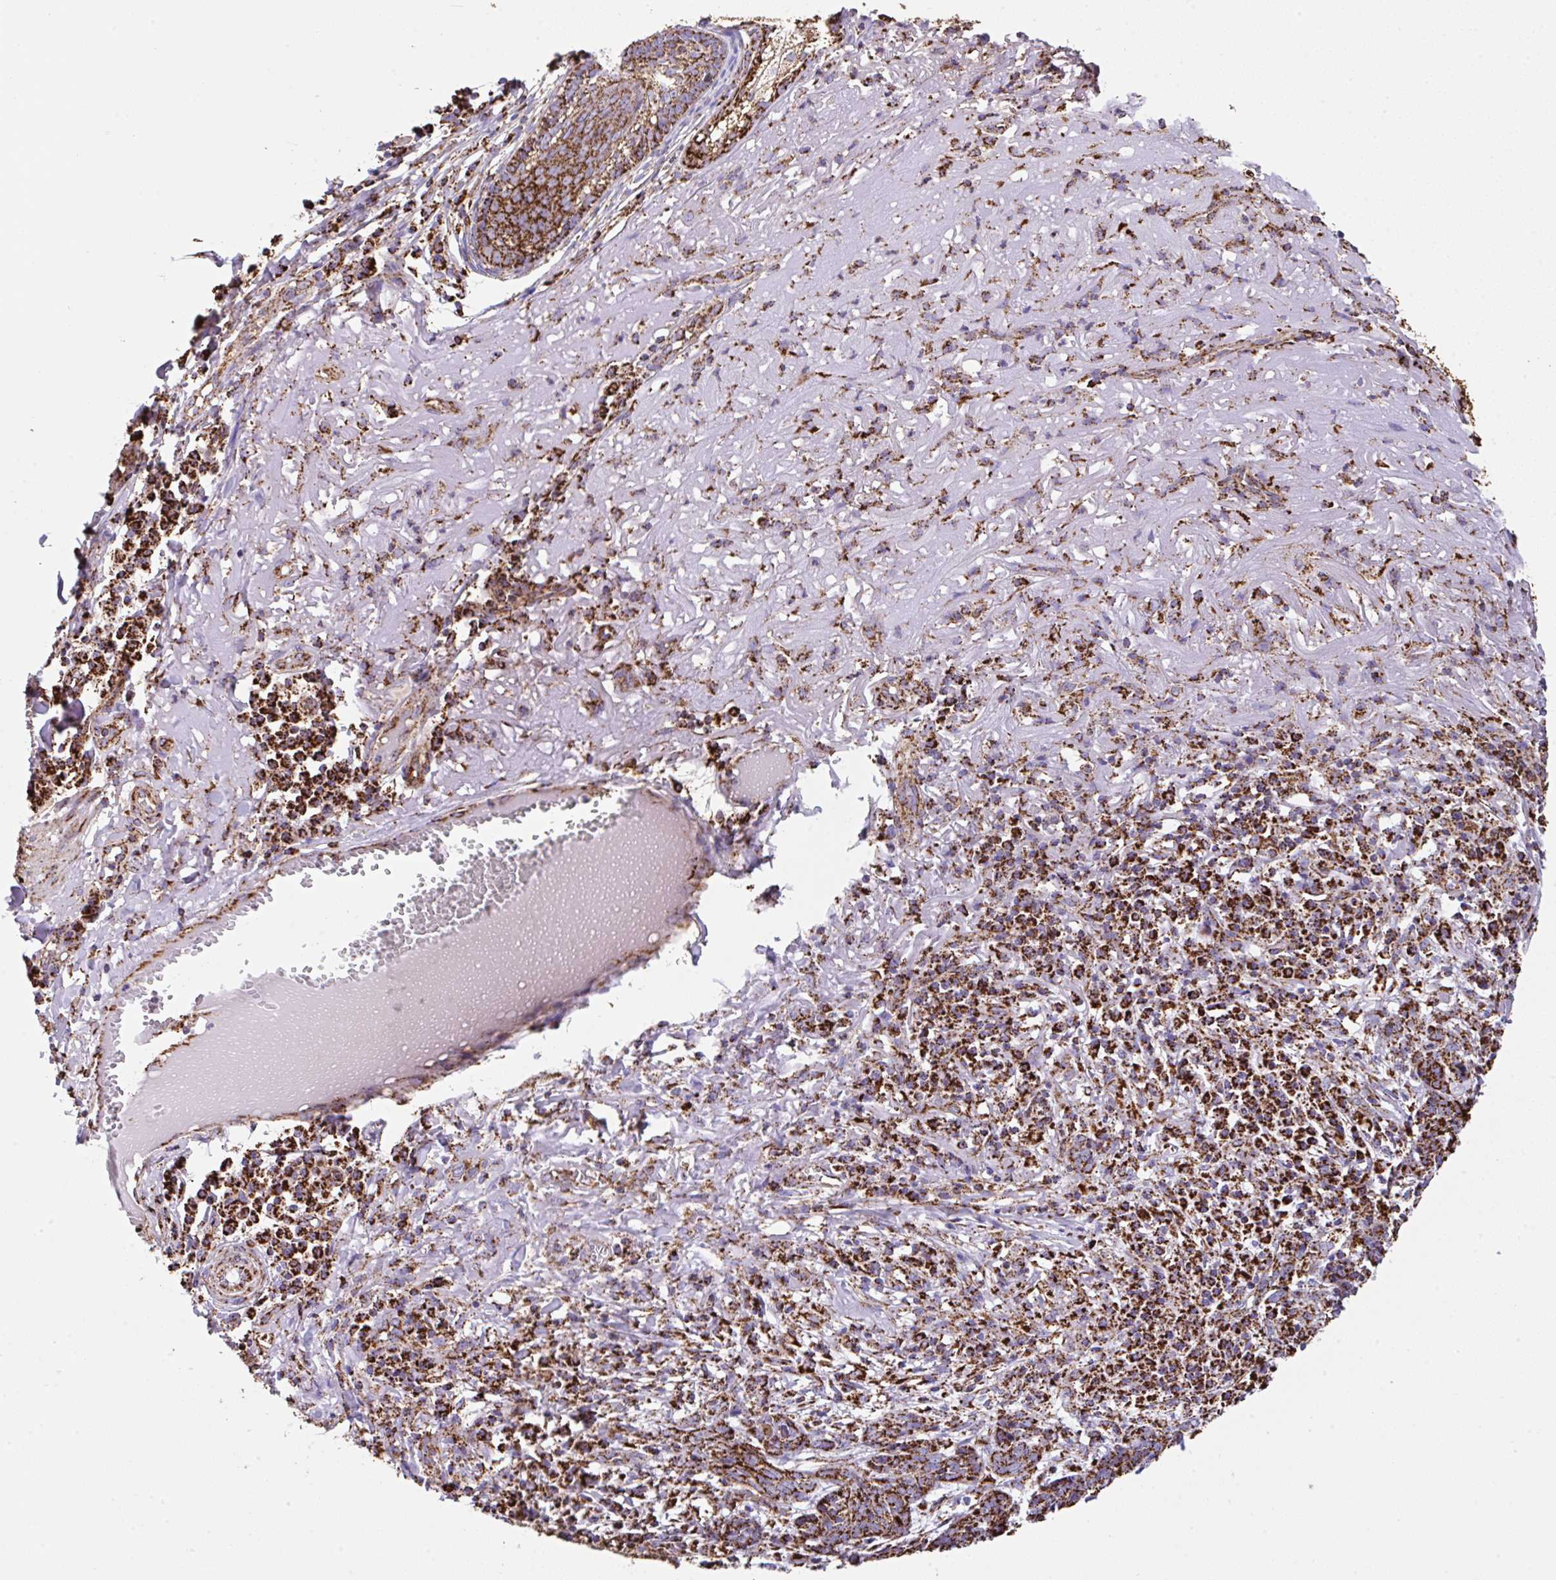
{"staining": {"intensity": "strong", "quantity": ">75%", "location": "cytoplasmic/membranous"}, "tissue": "skin cancer", "cell_type": "Tumor cells", "image_type": "cancer", "snomed": [{"axis": "morphology", "description": "Basal cell carcinoma"}, {"axis": "topography", "description": "Skin"}], "caption": "Human skin cancer stained with a brown dye shows strong cytoplasmic/membranous positive staining in about >75% of tumor cells.", "gene": "ANKRD33B", "patient": {"sex": "female", "age": 93}}